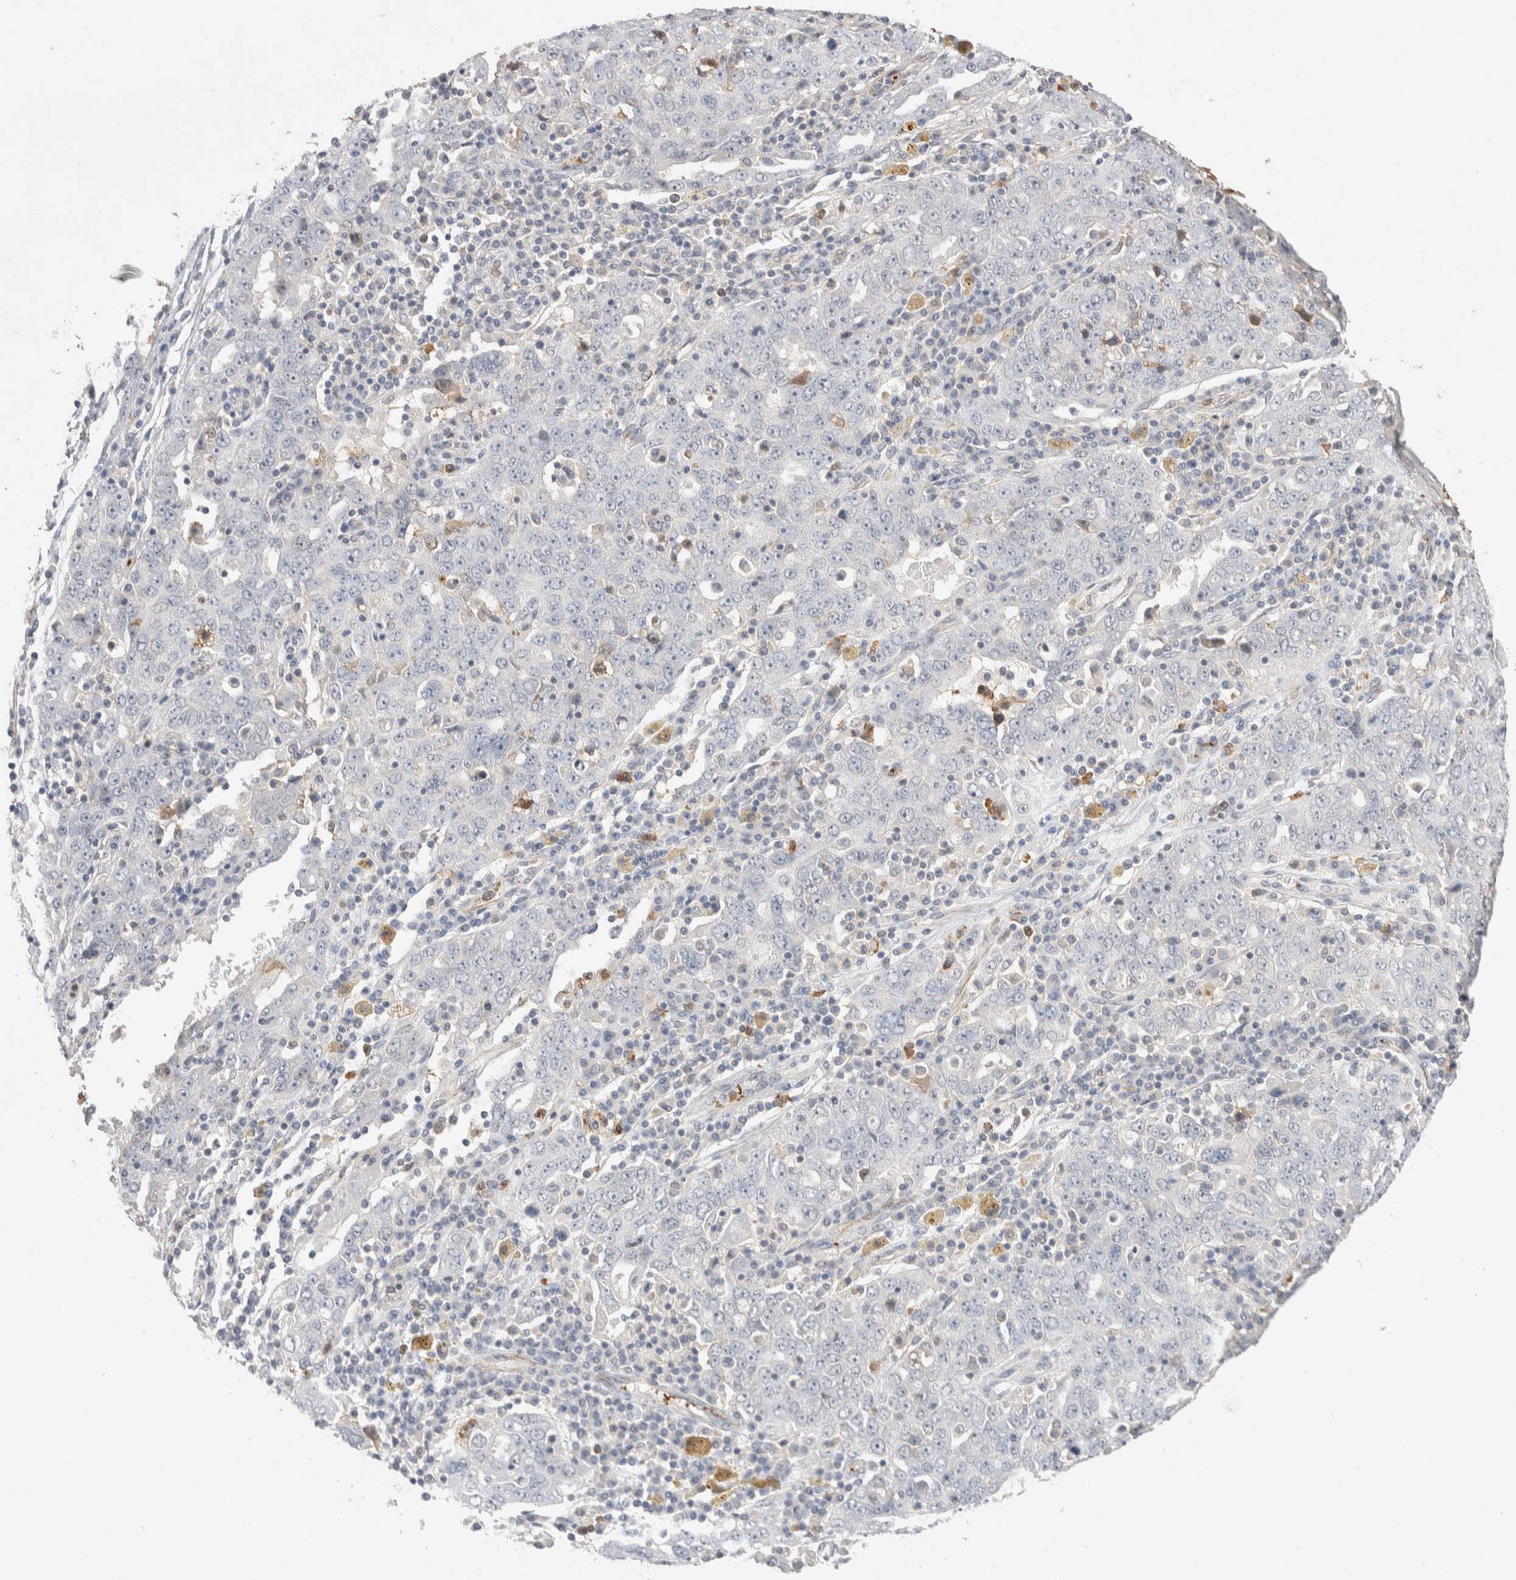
{"staining": {"intensity": "negative", "quantity": "none", "location": "none"}, "tissue": "ovarian cancer", "cell_type": "Tumor cells", "image_type": "cancer", "snomed": [{"axis": "morphology", "description": "Carcinoma, endometroid"}, {"axis": "topography", "description": "Ovary"}], "caption": "Immunohistochemical staining of human ovarian cancer (endometroid carcinoma) demonstrates no significant expression in tumor cells.", "gene": "FFAR2", "patient": {"sex": "female", "age": 62}}